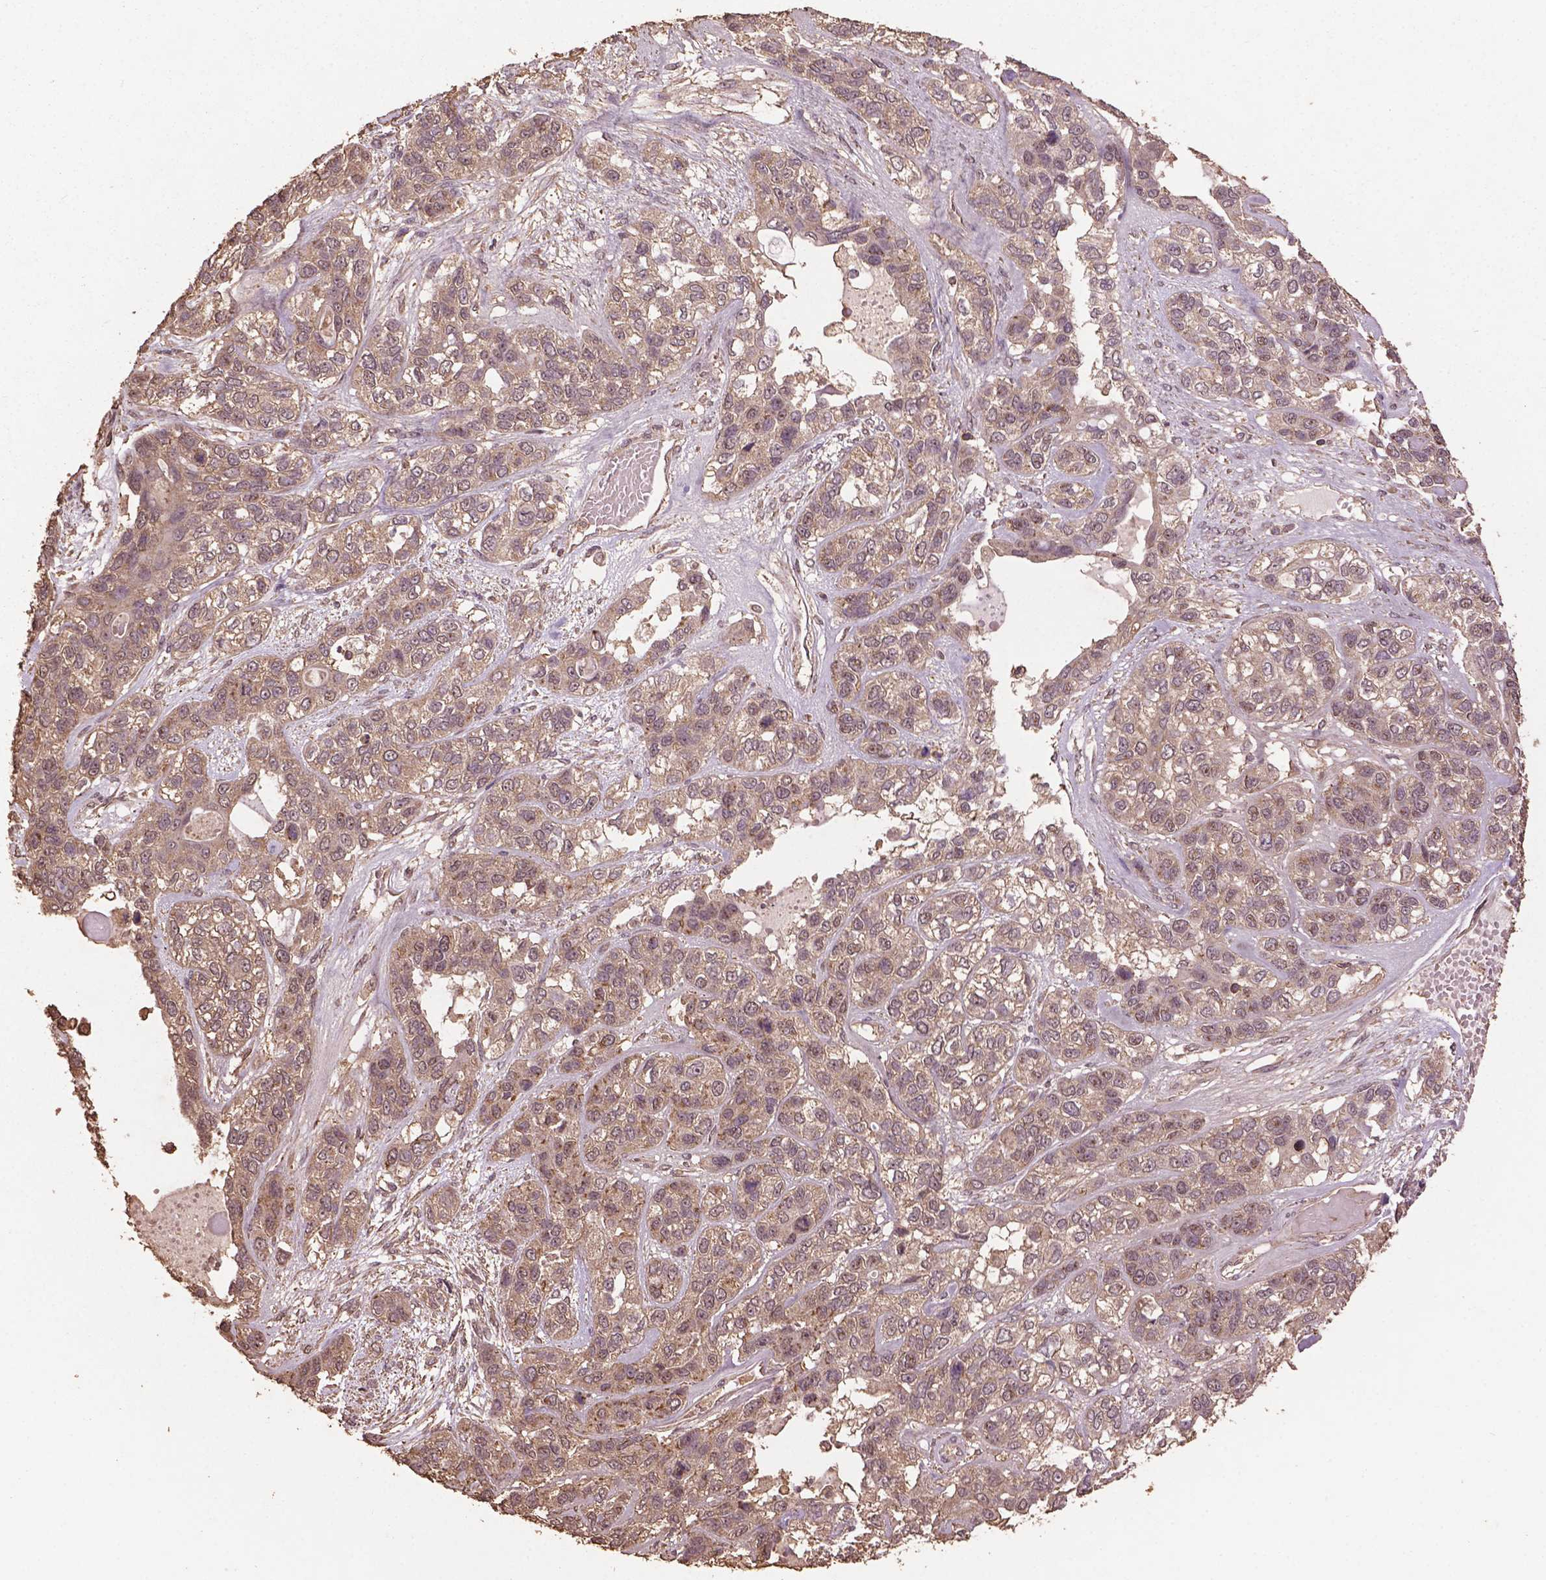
{"staining": {"intensity": "negative", "quantity": "none", "location": "none"}, "tissue": "lung cancer", "cell_type": "Tumor cells", "image_type": "cancer", "snomed": [{"axis": "morphology", "description": "Squamous cell carcinoma, NOS"}, {"axis": "topography", "description": "Lung"}], "caption": "DAB immunohistochemical staining of squamous cell carcinoma (lung) shows no significant positivity in tumor cells.", "gene": "BABAM1", "patient": {"sex": "female", "age": 70}}